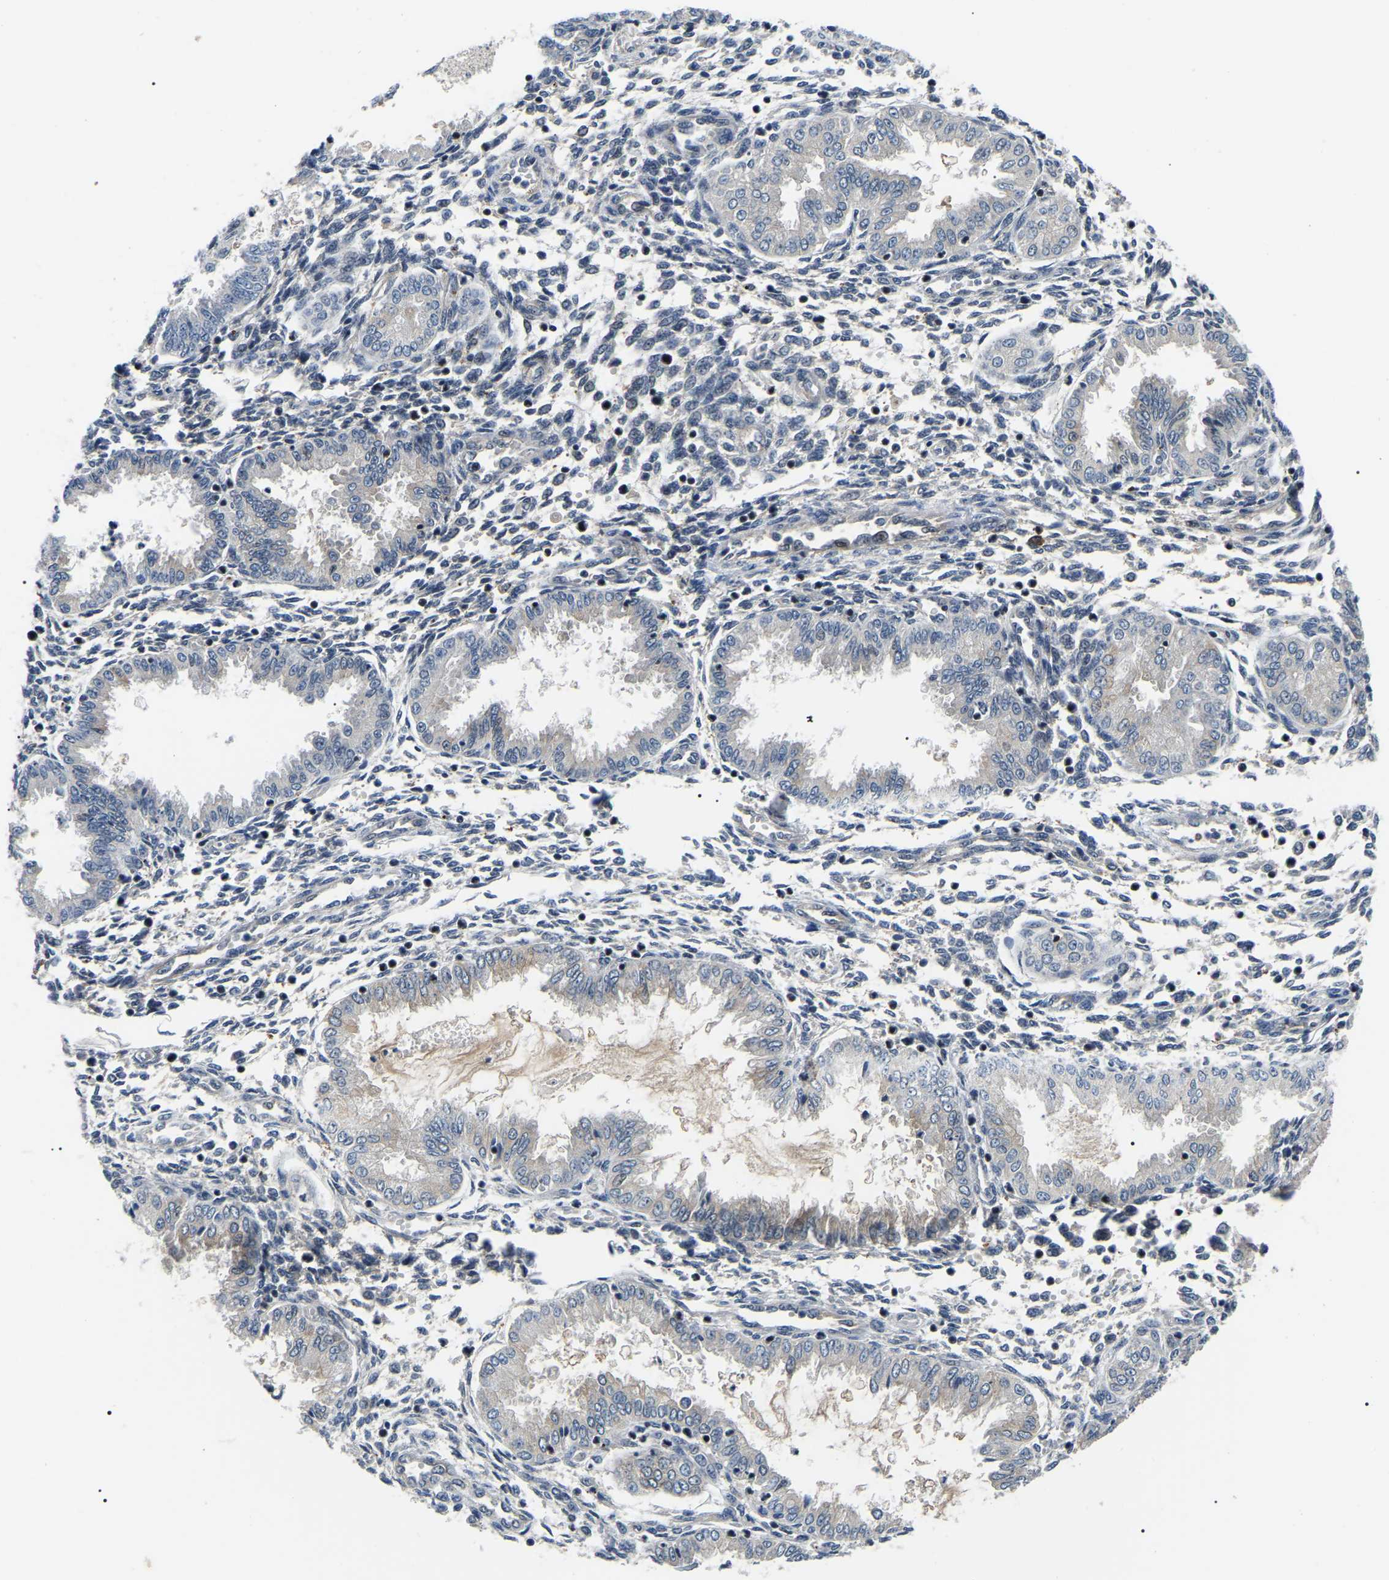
{"staining": {"intensity": "moderate", "quantity": "<25%", "location": "cytoplasmic/membranous,nuclear"}, "tissue": "endometrium", "cell_type": "Cells in endometrial stroma", "image_type": "normal", "snomed": [{"axis": "morphology", "description": "Normal tissue, NOS"}, {"axis": "topography", "description": "Endometrium"}], "caption": "The micrograph reveals immunohistochemical staining of normal endometrium. There is moderate cytoplasmic/membranous,nuclear positivity is present in approximately <25% of cells in endometrial stroma.", "gene": "RRP1B", "patient": {"sex": "female", "age": 33}}